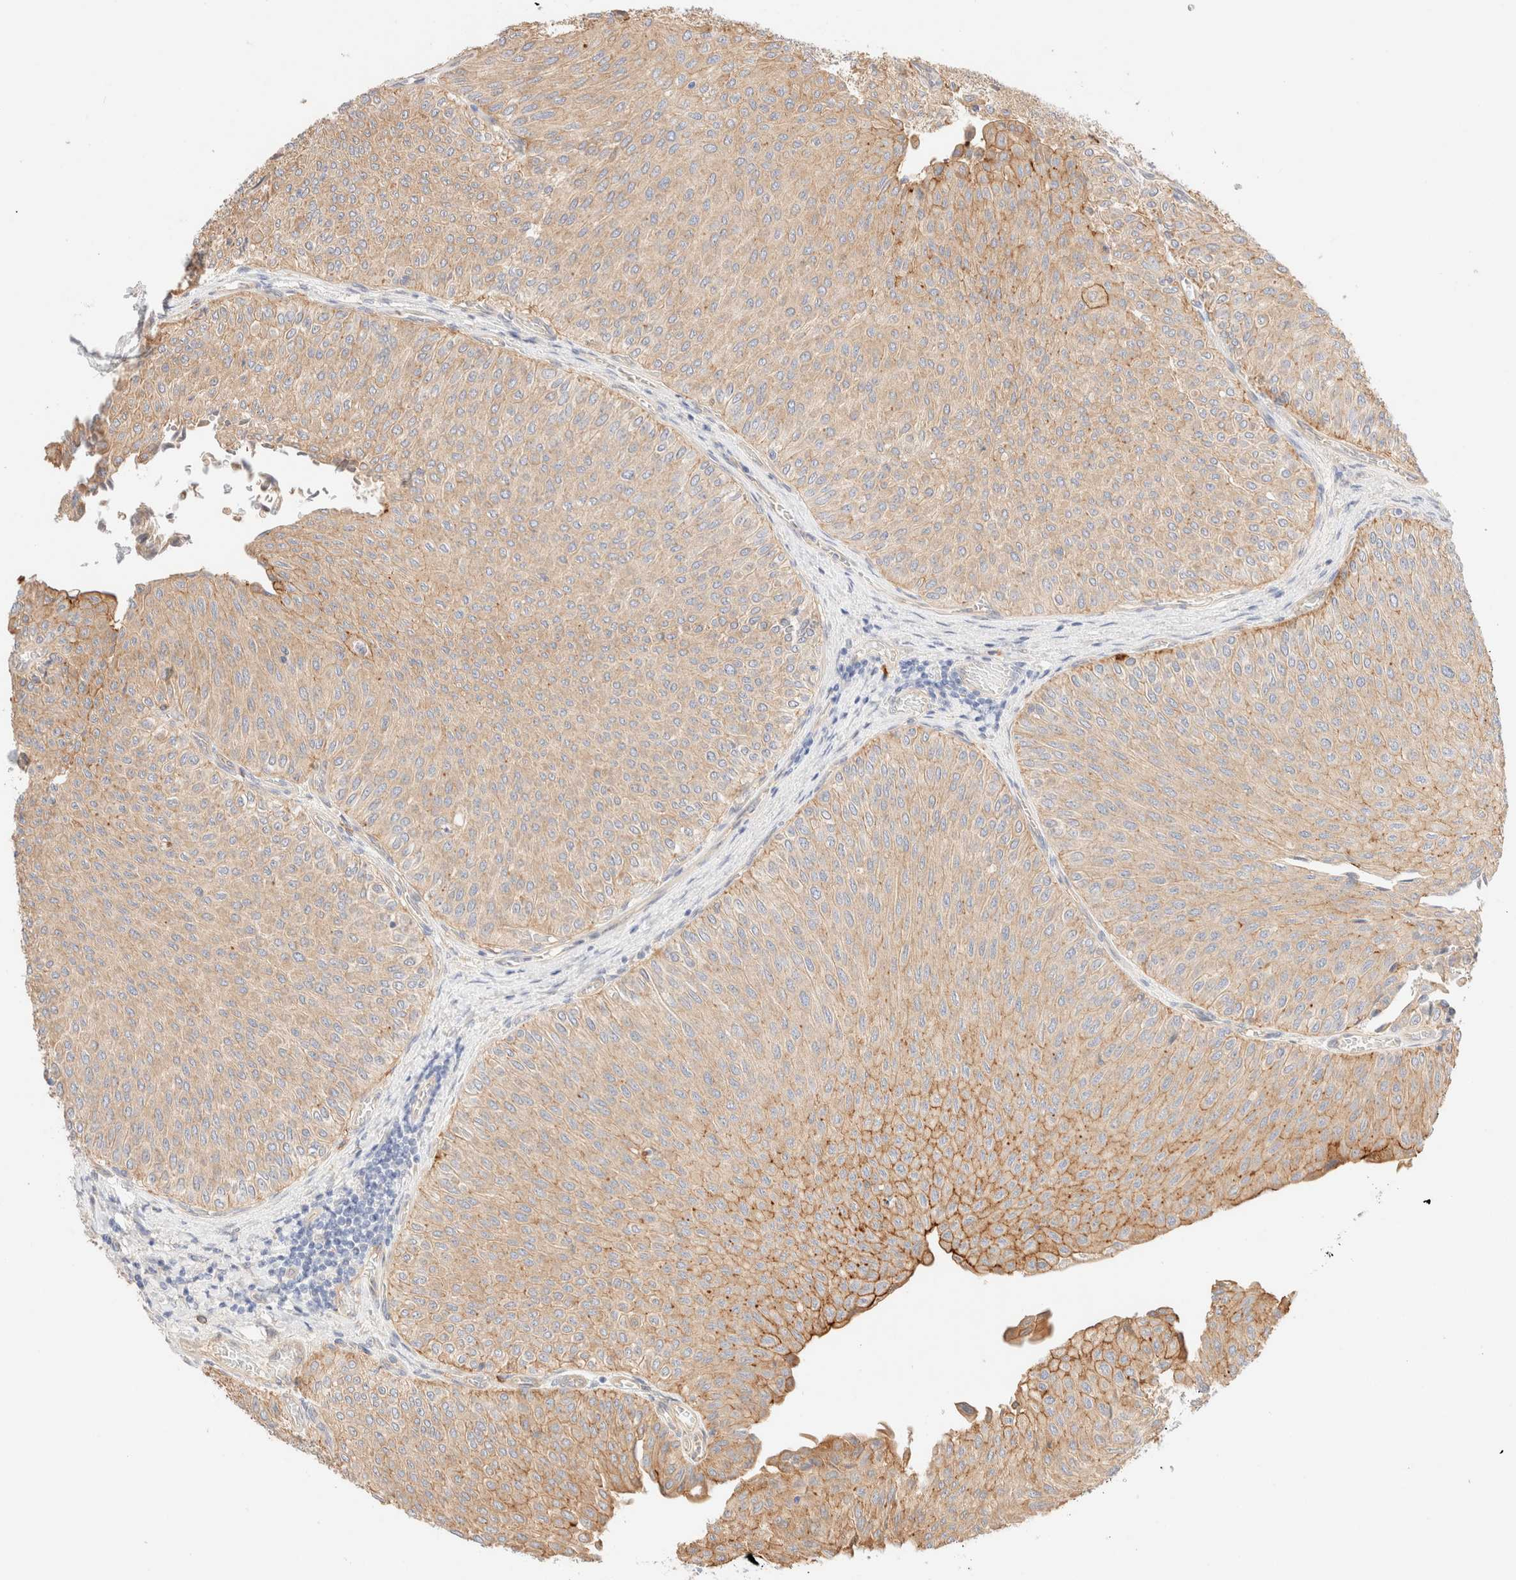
{"staining": {"intensity": "moderate", "quantity": ">75%", "location": "cytoplasmic/membranous"}, "tissue": "urothelial cancer", "cell_type": "Tumor cells", "image_type": "cancer", "snomed": [{"axis": "morphology", "description": "Urothelial carcinoma, Low grade"}, {"axis": "topography", "description": "Urinary bladder"}], "caption": "High-magnification brightfield microscopy of urothelial carcinoma (low-grade) stained with DAB (brown) and counterstained with hematoxylin (blue). tumor cells exhibit moderate cytoplasmic/membranous expression is appreciated in about>75% of cells.", "gene": "NIBAN2", "patient": {"sex": "male", "age": 78}}